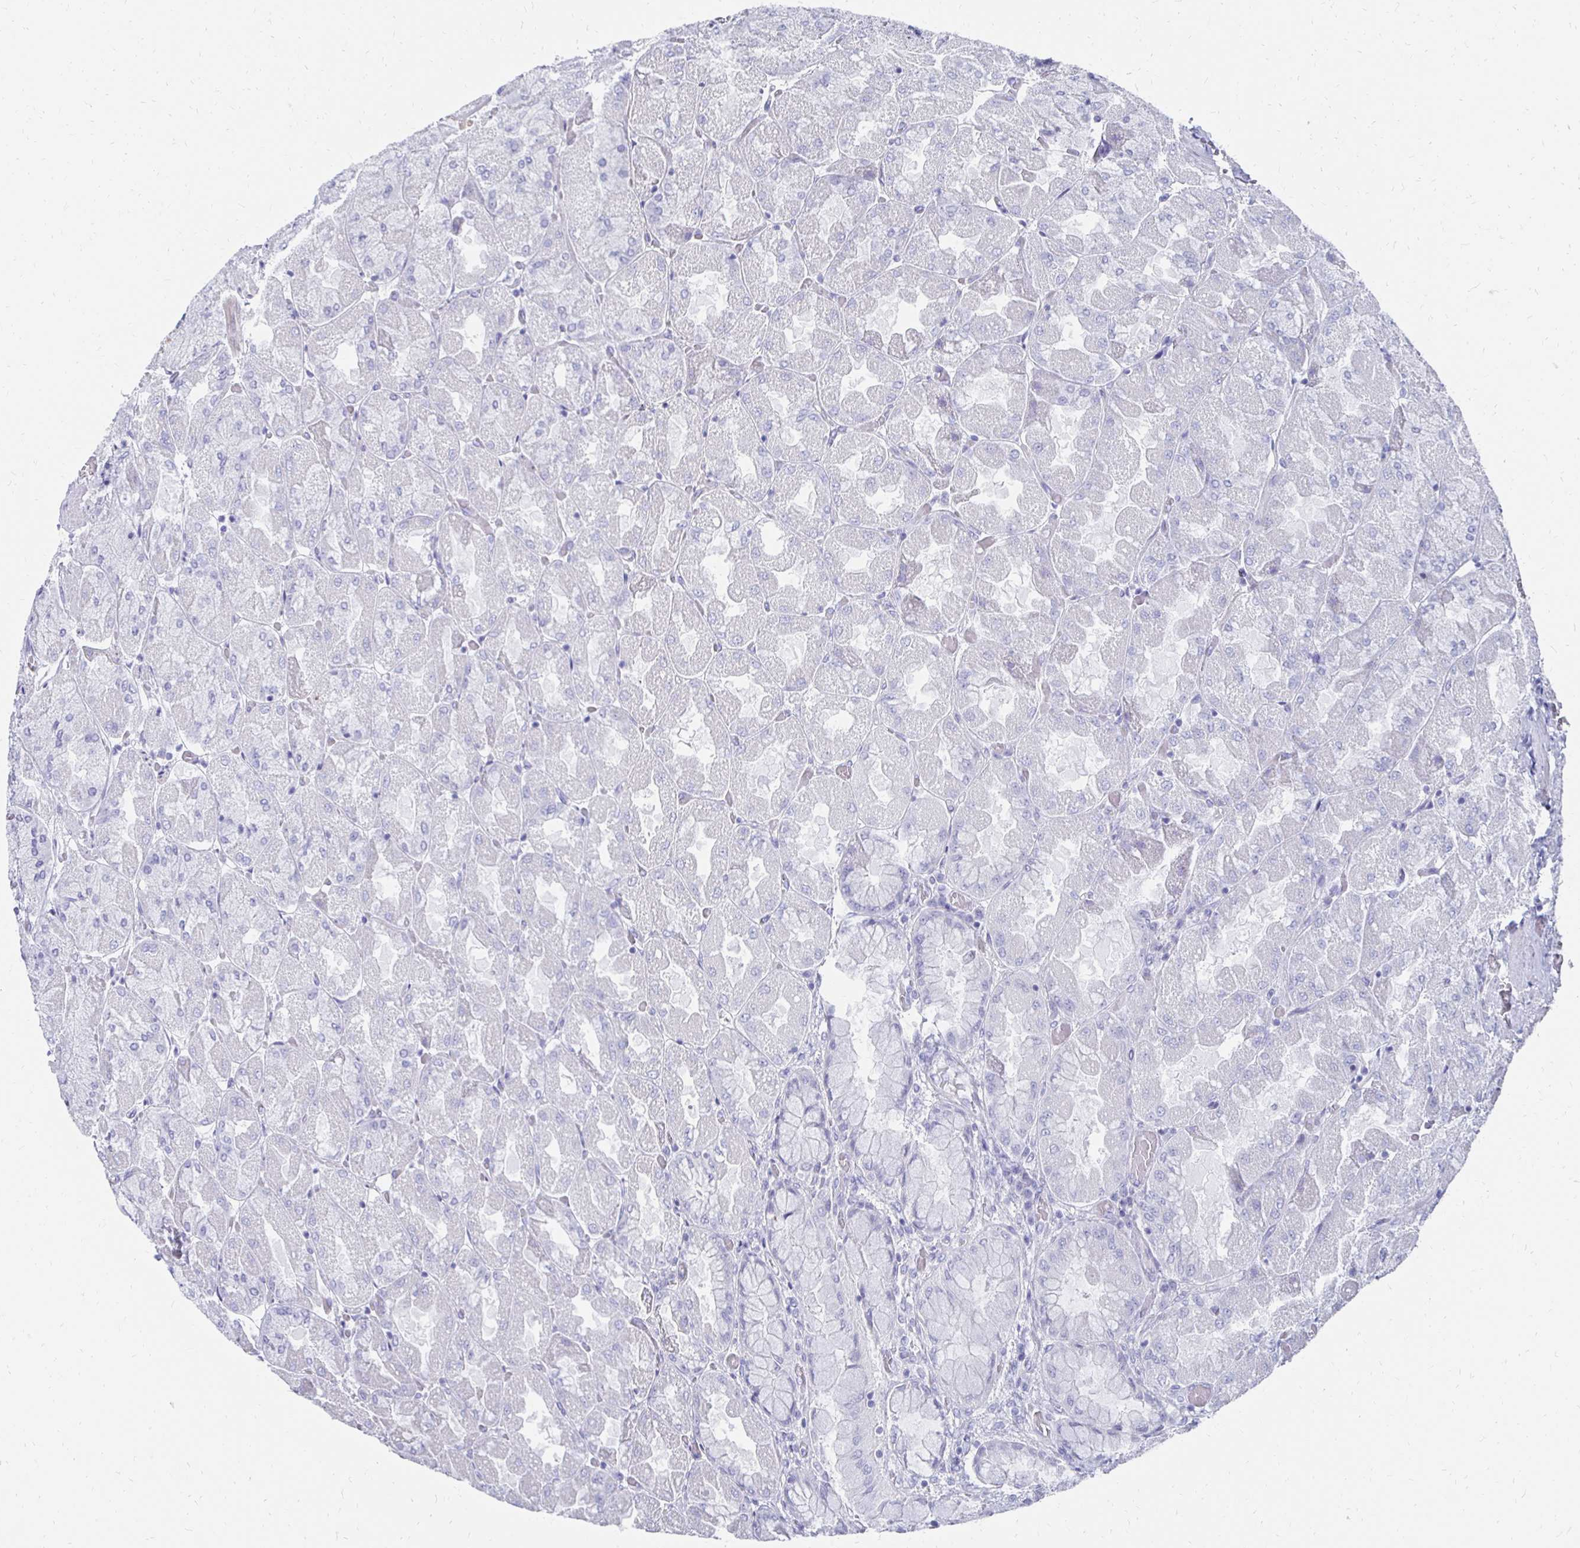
{"staining": {"intensity": "negative", "quantity": "none", "location": "none"}, "tissue": "stomach", "cell_type": "Glandular cells", "image_type": "normal", "snomed": [{"axis": "morphology", "description": "Normal tissue, NOS"}, {"axis": "topography", "description": "Stomach"}], "caption": "Photomicrograph shows no protein positivity in glandular cells of normal stomach. Nuclei are stained in blue.", "gene": "SYCP3", "patient": {"sex": "female", "age": 61}}